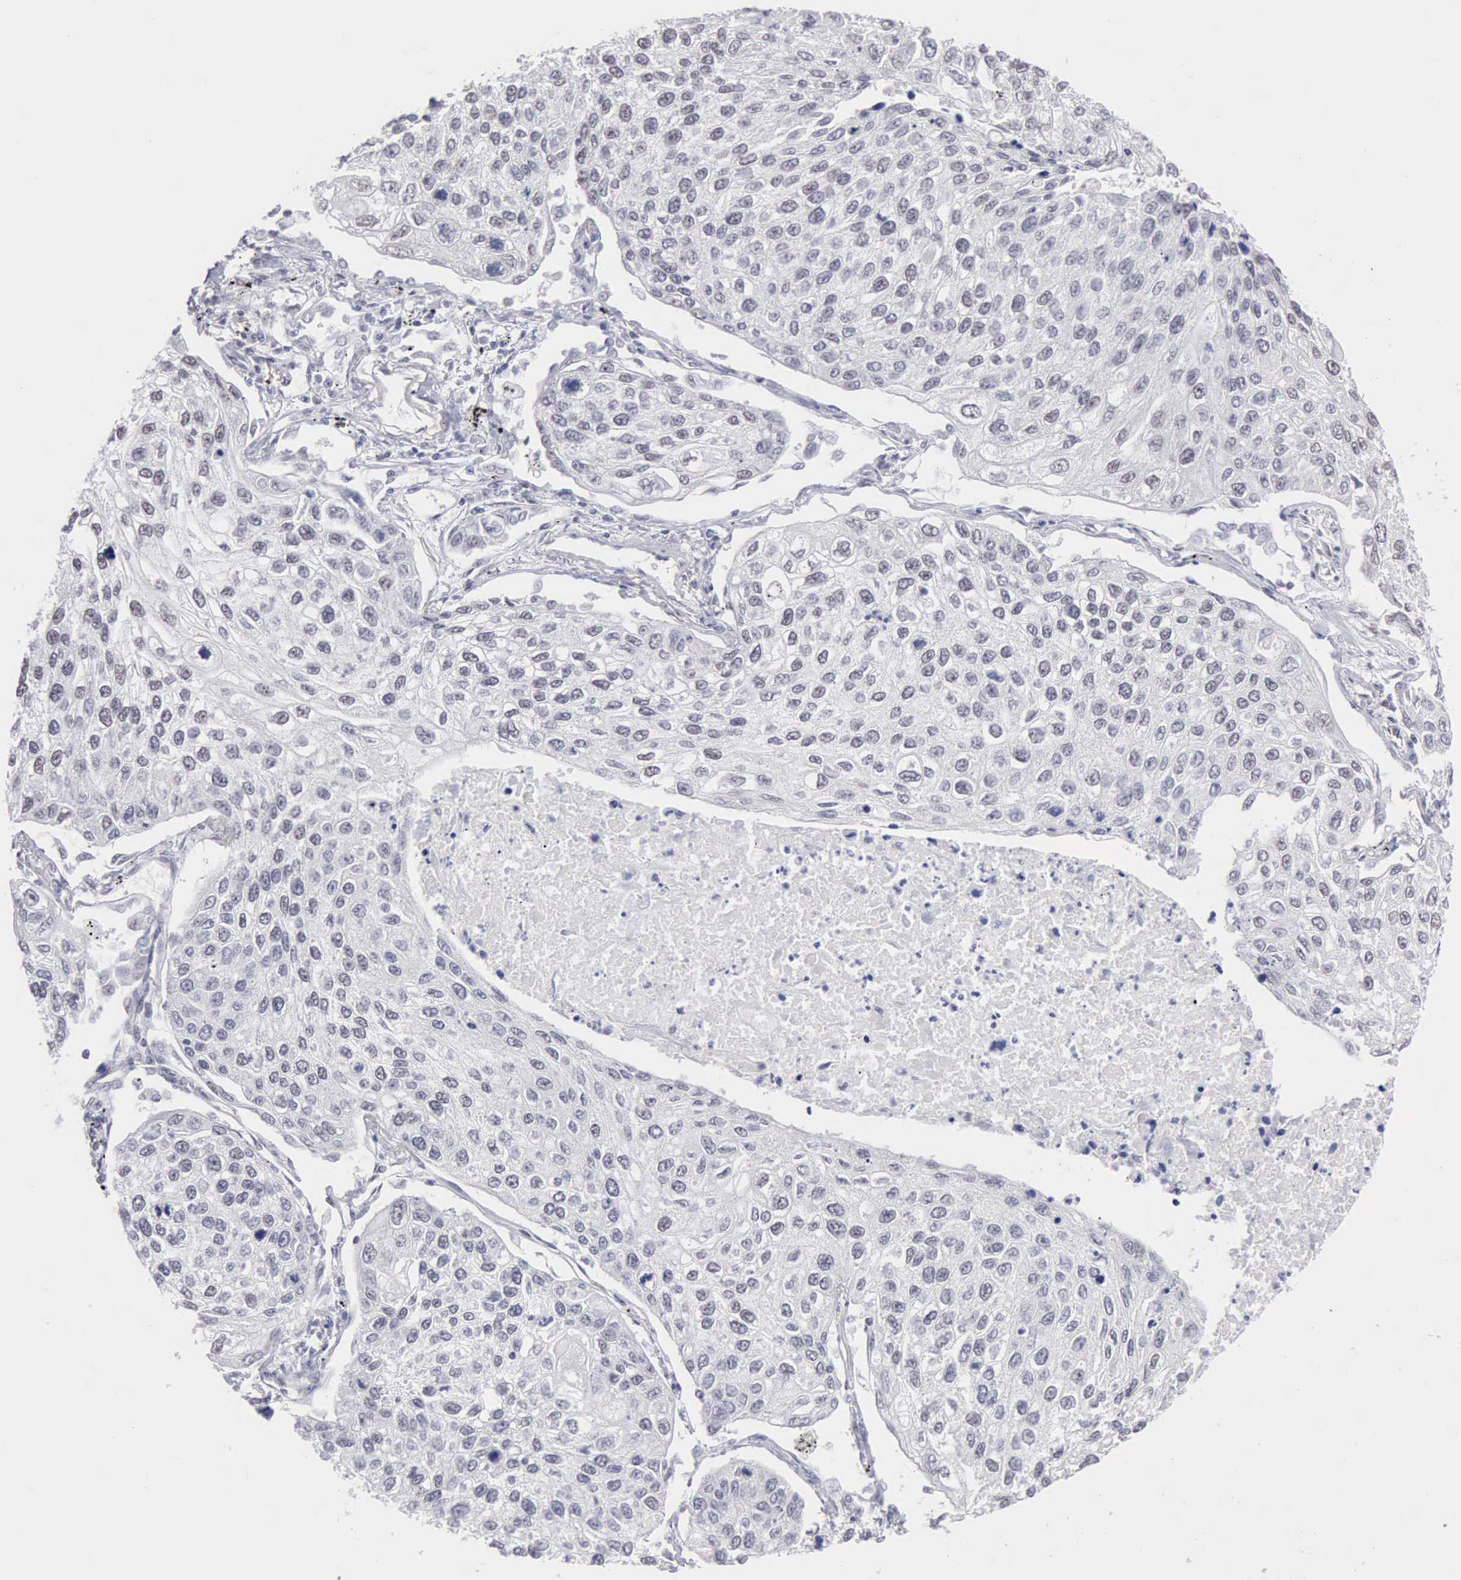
{"staining": {"intensity": "negative", "quantity": "none", "location": "none"}, "tissue": "lung cancer", "cell_type": "Tumor cells", "image_type": "cancer", "snomed": [{"axis": "morphology", "description": "Squamous cell carcinoma, NOS"}, {"axis": "topography", "description": "Lung"}], "caption": "Human squamous cell carcinoma (lung) stained for a protein using immunohistochemistry demonstrates no expression in tumor cells.", "gene": "TAF1", "patient": {"sex": "male", "age": 75}}